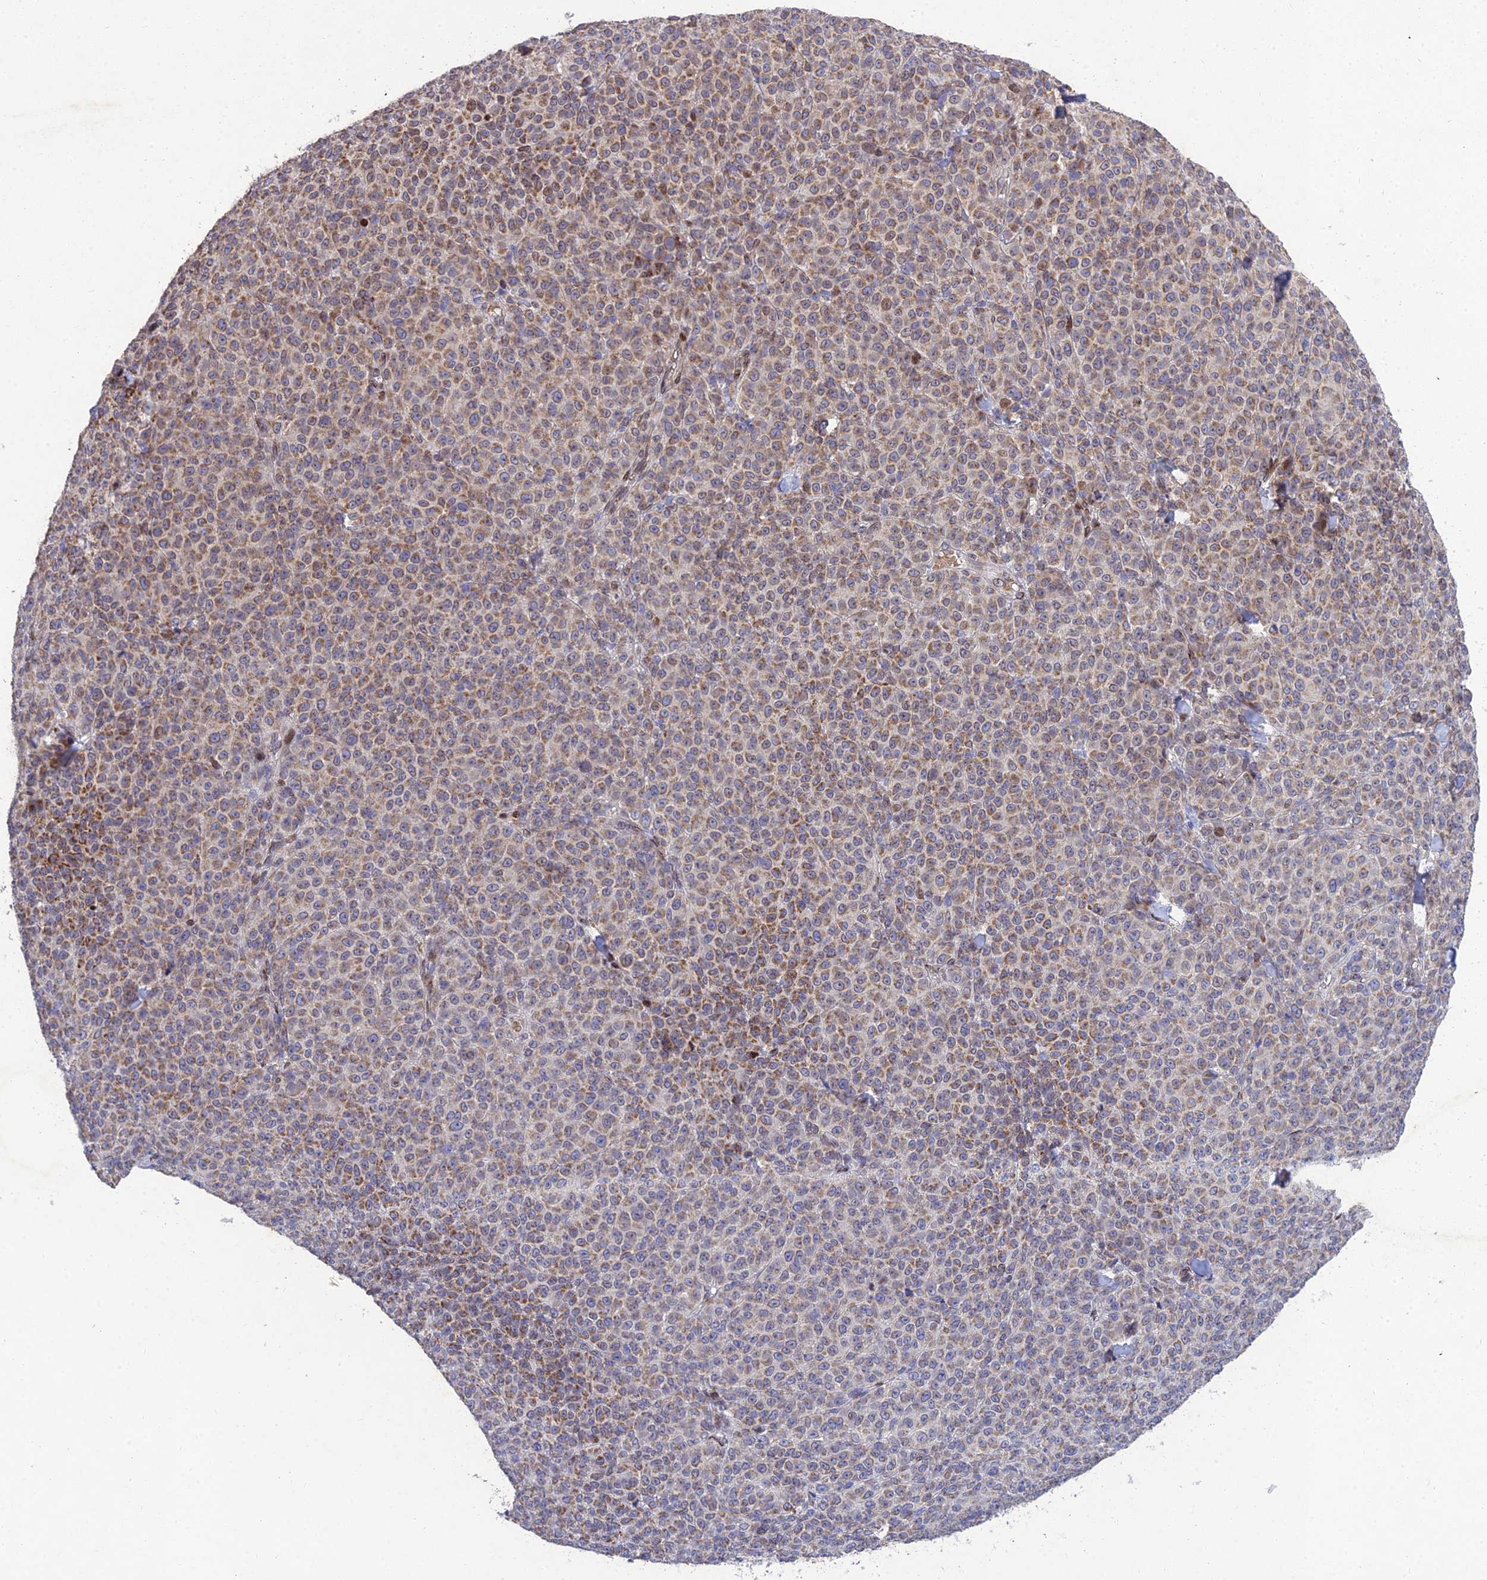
{"staining": {"intensity": "moderate", "quantity": "25%-75%", "location": "cytoplasmic/membranous"}, "tissue": "melanoma", "cell_type": "Tumor cells", "image_type": "cancer", "snomed": [{"axis": "morphology", "description": "Normal tissue, NOS"}, {"axis": "morphology", "description": "Malignant melanoma, NOS"}, {"axis": "topography", "description": "Skin"}], "caption": "A medium amount of moderate cytoplasmic/membranous positivity is identified in about 25%-75% of tumor cells in melanoma tissue. (DAB IHC, brown staining for protein, blue staining for nuclei).", "gene": "MGAT2", "patient": {"sex": "female", "age": 34}}